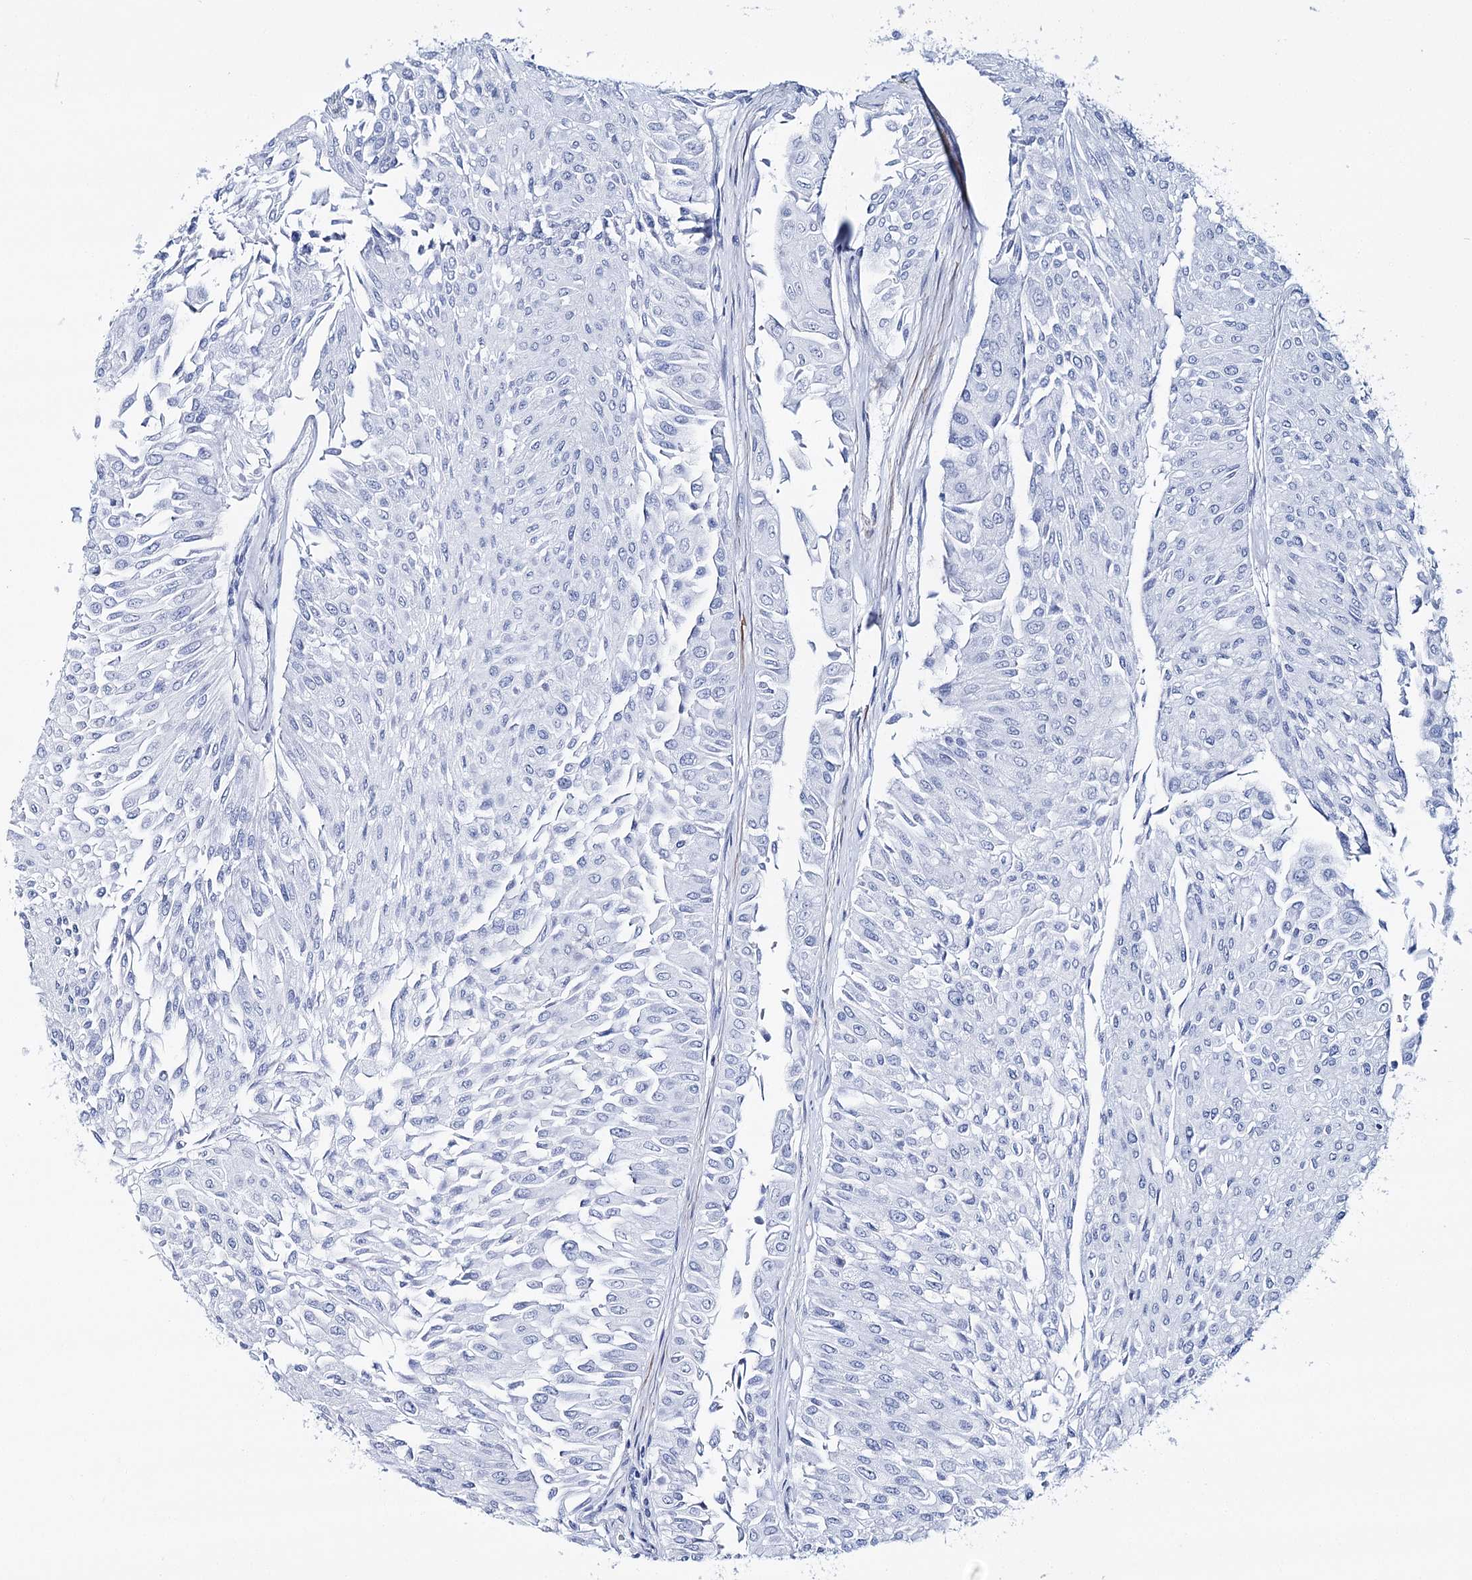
{"staining": {"intensity": "negative", "quantity": "none", "location": "none"}, "tissue": "urothelial cancer", "cell_type": "Tumor cells", "image_type": "cancer", "snomed": [{"axis": "morphology", "description": "Urothelial carcinoma, Low grade"}, {"axis": "topography", "description": "Urinary bladder"}], "caption": "A photomicrograph of human urothelial cancer is negative for staining in tumor cells.", "gene": "CSN3", "patient": {"sex": "male", "age": 67}}